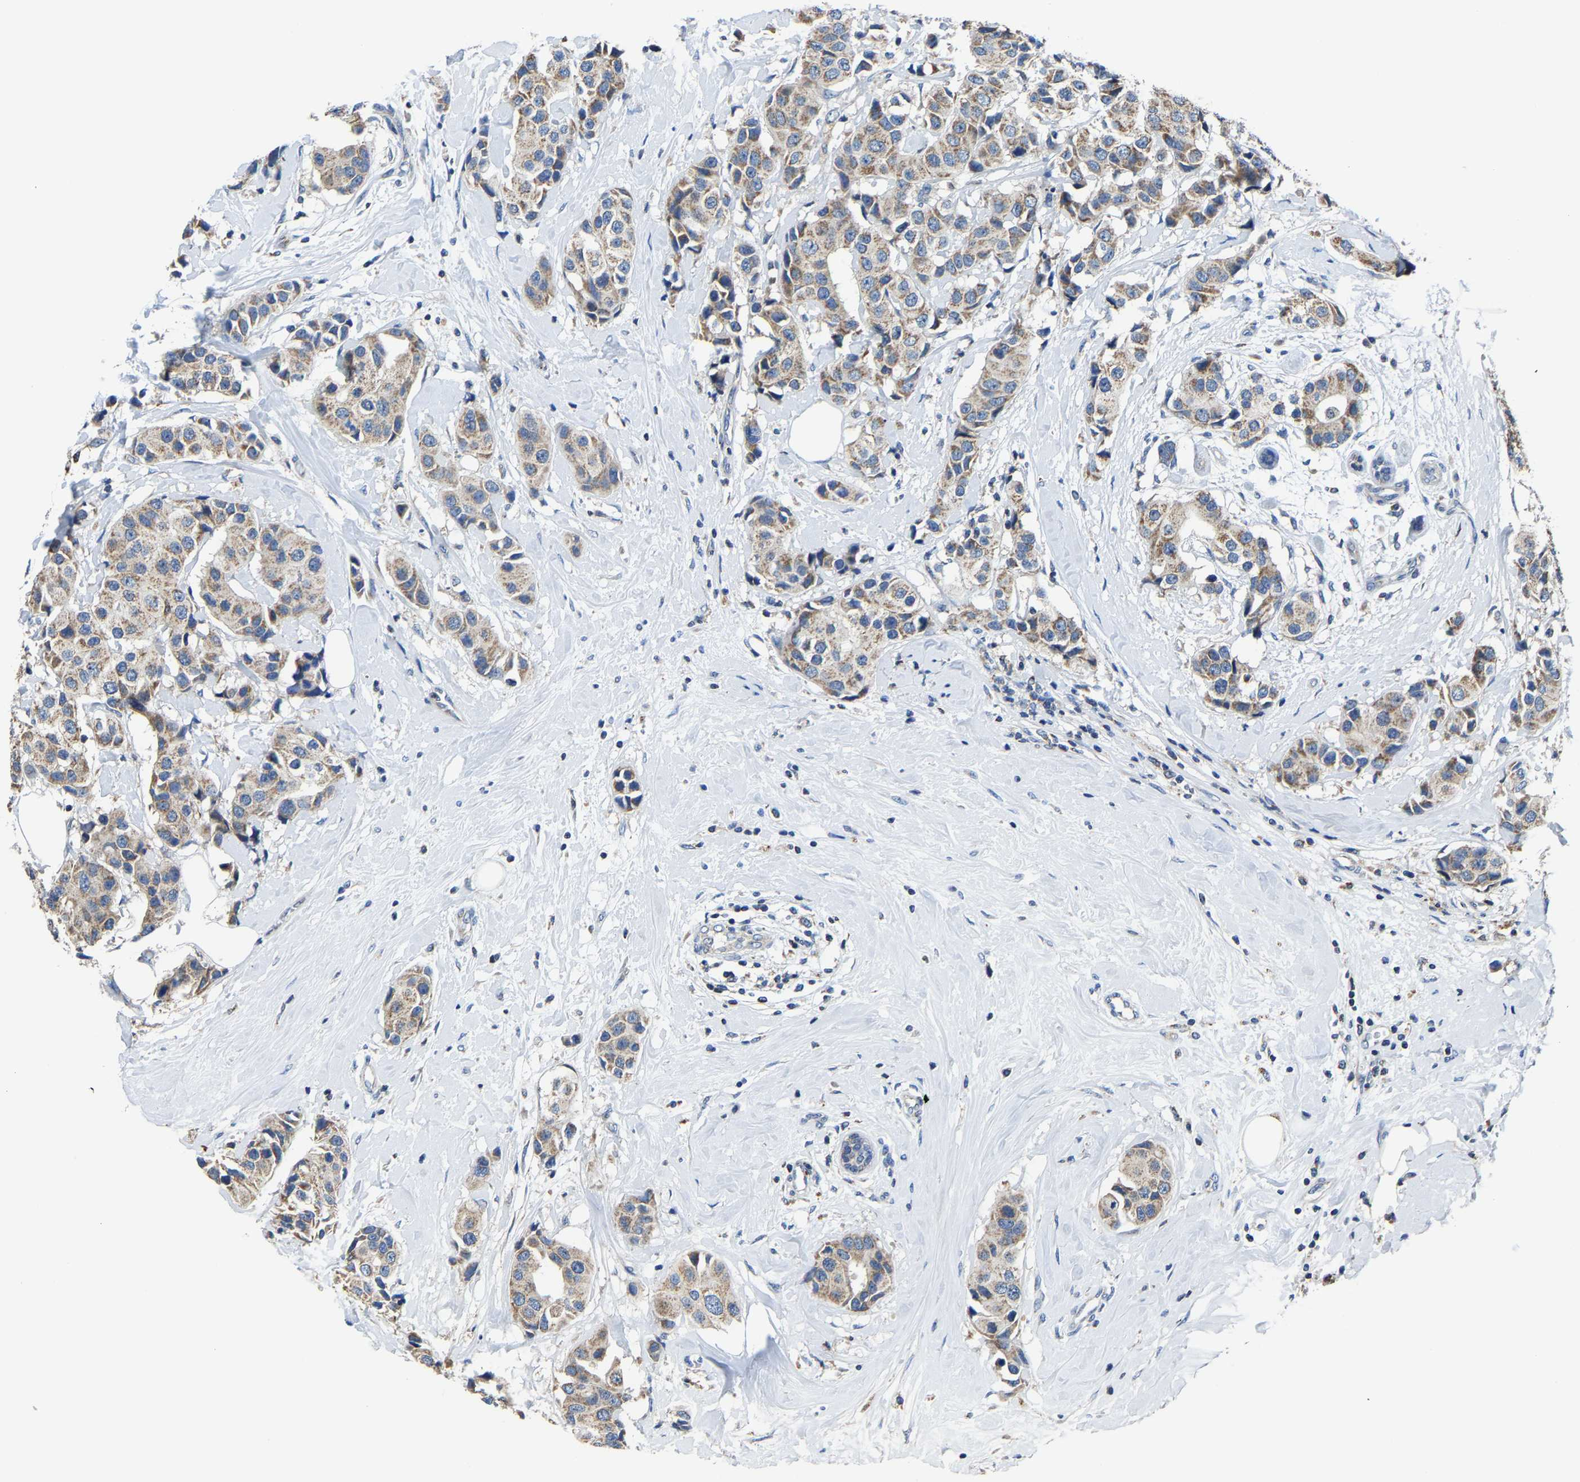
{"staining": {"intensity": "moderate", "quantity": ">75%", "location": "cytoplasmic/membranous"}, "tissue": "breast cancer", "cell_type": "Tumor cells", "image_type": "cancer", "snomed": [{"axis": "morphology", "description": "Normal tissue, NOS"}, {"axis": "morphology", "description": "Duct carcinoma"}, {"axis": "topography", "description": "Breast"}], "caption": "IHC of breast cancer exhibits medium levels of moderate cytoplasmic/membranous positivity in about >75% of tumor cells.", "gene": "AGK", "patient": {"sex": "female", "age": 39}}